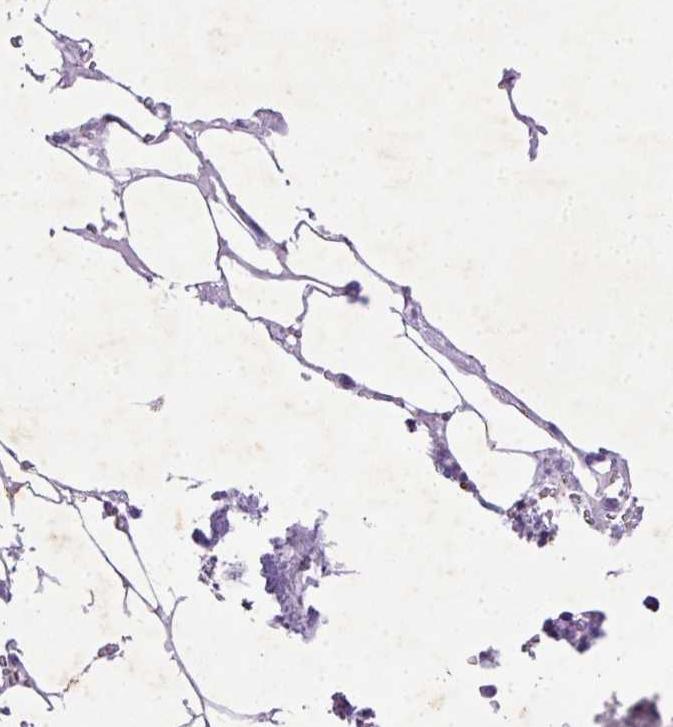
{"staining": {"intensity": "negative", "quantity": "none", "location": "none"}, "tissue": "bone marrow", "cell_type": "Hematopoietic cells", "image_type": "normal", "snomed": [{"axis": "morphology", "description": "Normal tissue, NOS"}, {"axis": "topography", "description": "Bone marrow"}], "caption": "Image shows no significant protein staining in hematopoietic cells of normal bone marrow. (Stains: DAB (3,3'-diaminobenzidine) IHC with hematoxylin counter stain, Microscopy: brightfield microscopy at high magnification).", "gene": "KCNJ11", "patient": {"sex": "male", "age": 54}}